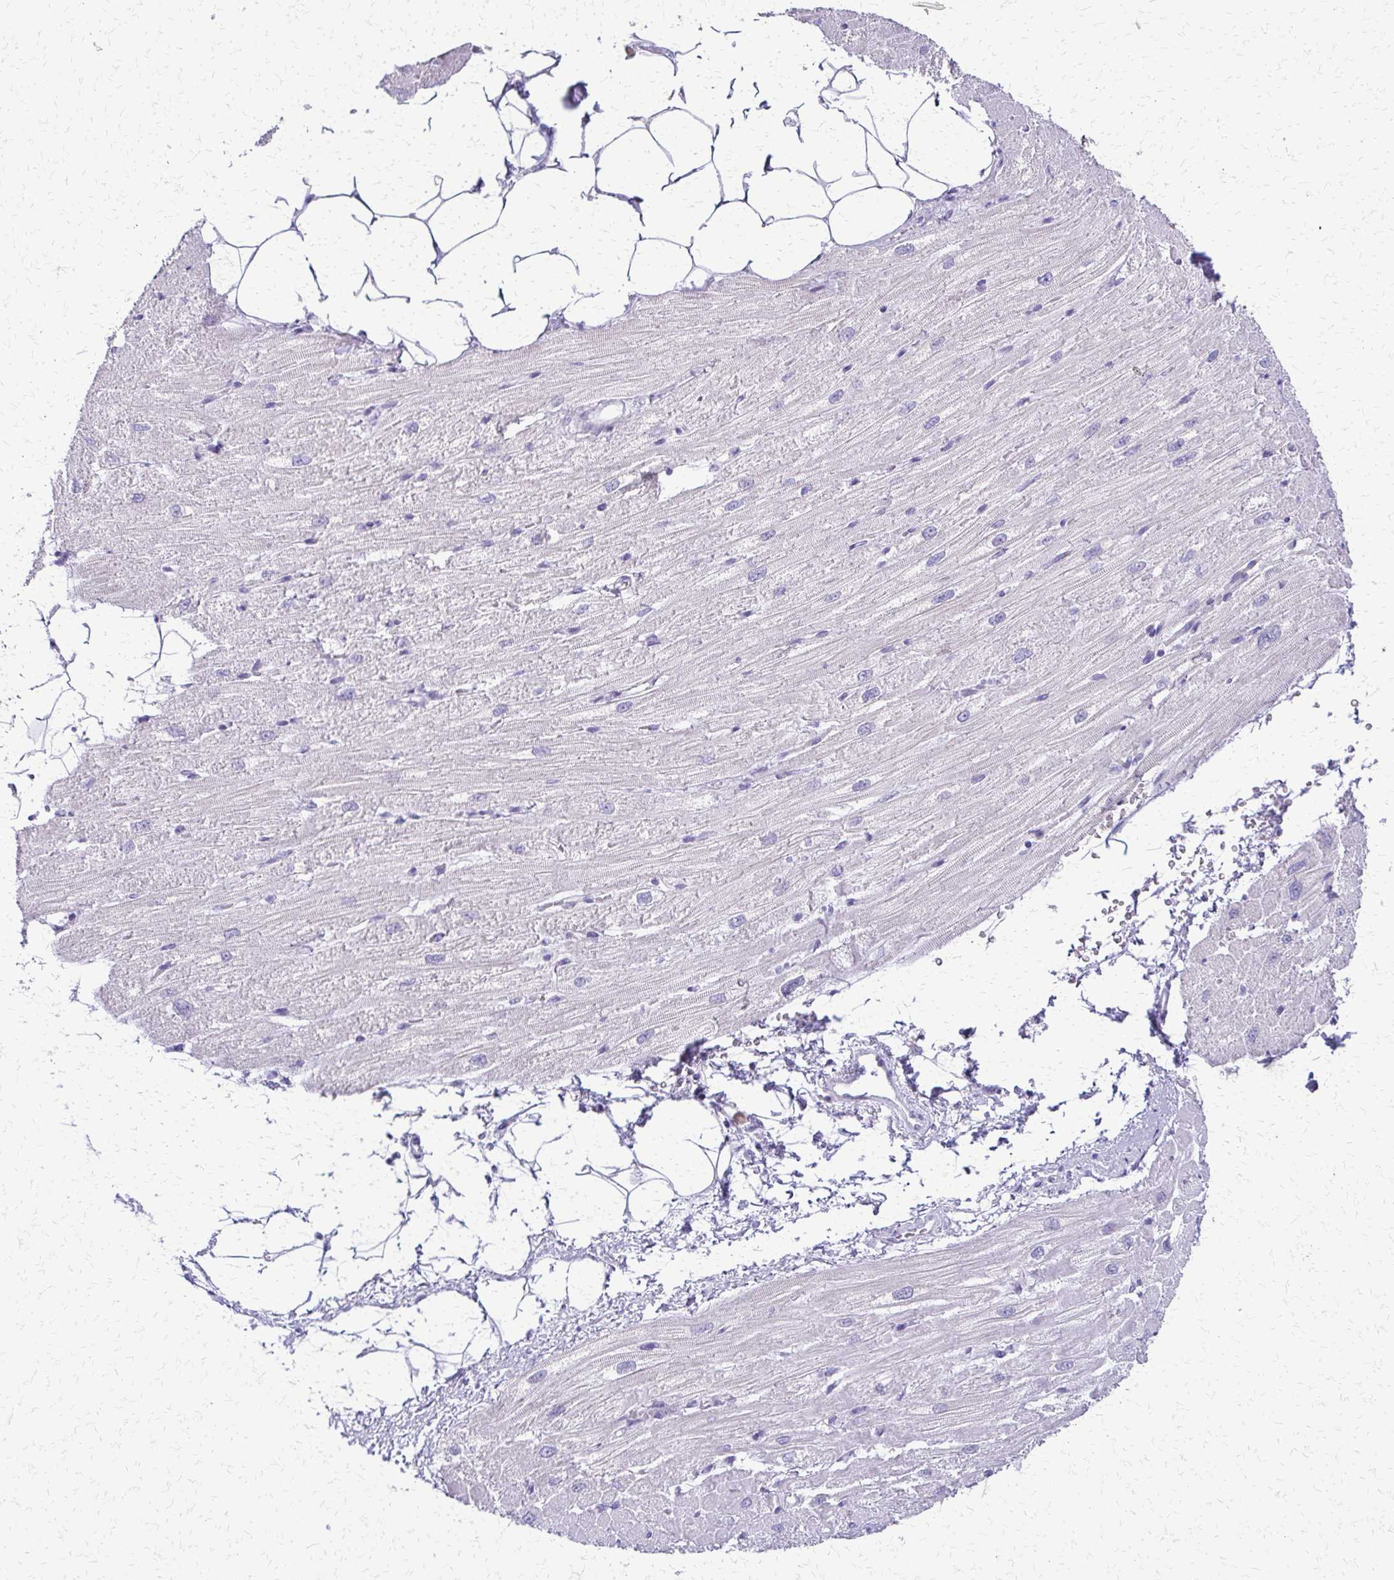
{"staining": {"intensity": "negative", "quantity": "none", "location": "none"}, "tissue": "heart muscle", "cell_type": "Cardiomyocytes", "image_type": "normal", "snomed": [{"axis": "morphology", "description": "Normal tissue, NOS"}, {"axis": "topography", "description": "Heart"}], "caption": "IHC histopathology image of normal heart muscle: heart muscle stained with DAB (3,3'-diaminobenzidine) reveals no significant protein staining in cardiomyocytes. (Stains: DAB immunohistochemistry (IHC) with hematoxylin counter stain, Microscopy: brightfield microscopy at high magnification).", "gene": "FAM162B", "patient": {"sex": "male", "age": 62}}